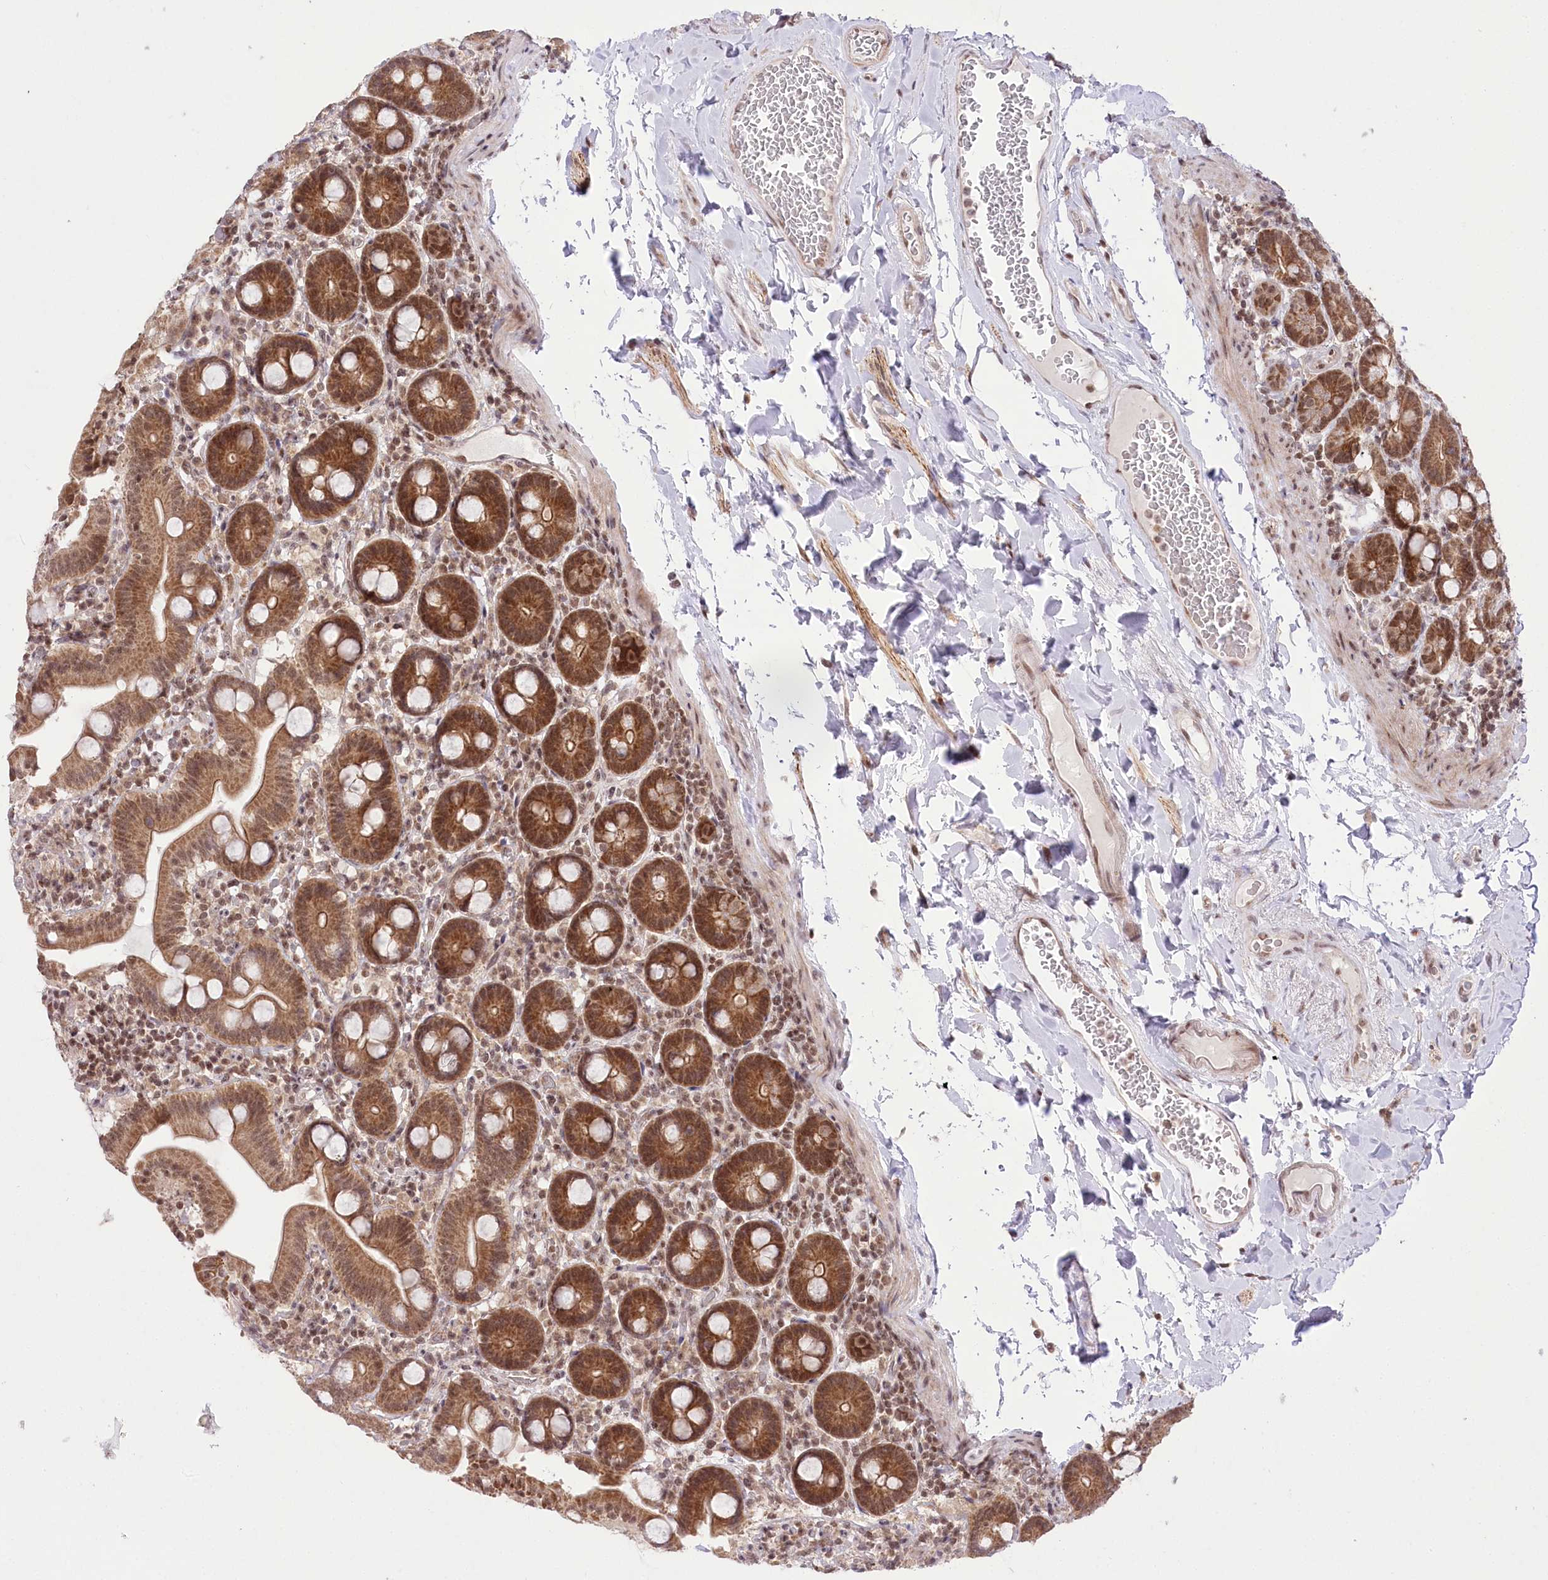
{"staining": {"intensity": "strong", "quantity": ">75%", "location": "cytoplasmic/membranous,nuclear"}, "tissue": "duodenum", "cell_type": "Glandular cells", "image_type": "normal", "snomed": [{"axis": "morphology", "description": "Normal tissue, NOS"}, {"axis": "topography", "description": "Duodenum"}], "caption": "Glandular cells reveal strong cytoplasmic/membranous,nuclear expression in about >75% of cells in unremarkable duodenum.", "gene": "ZMAT2", "patient": {"sex": "male", "age": 55}}